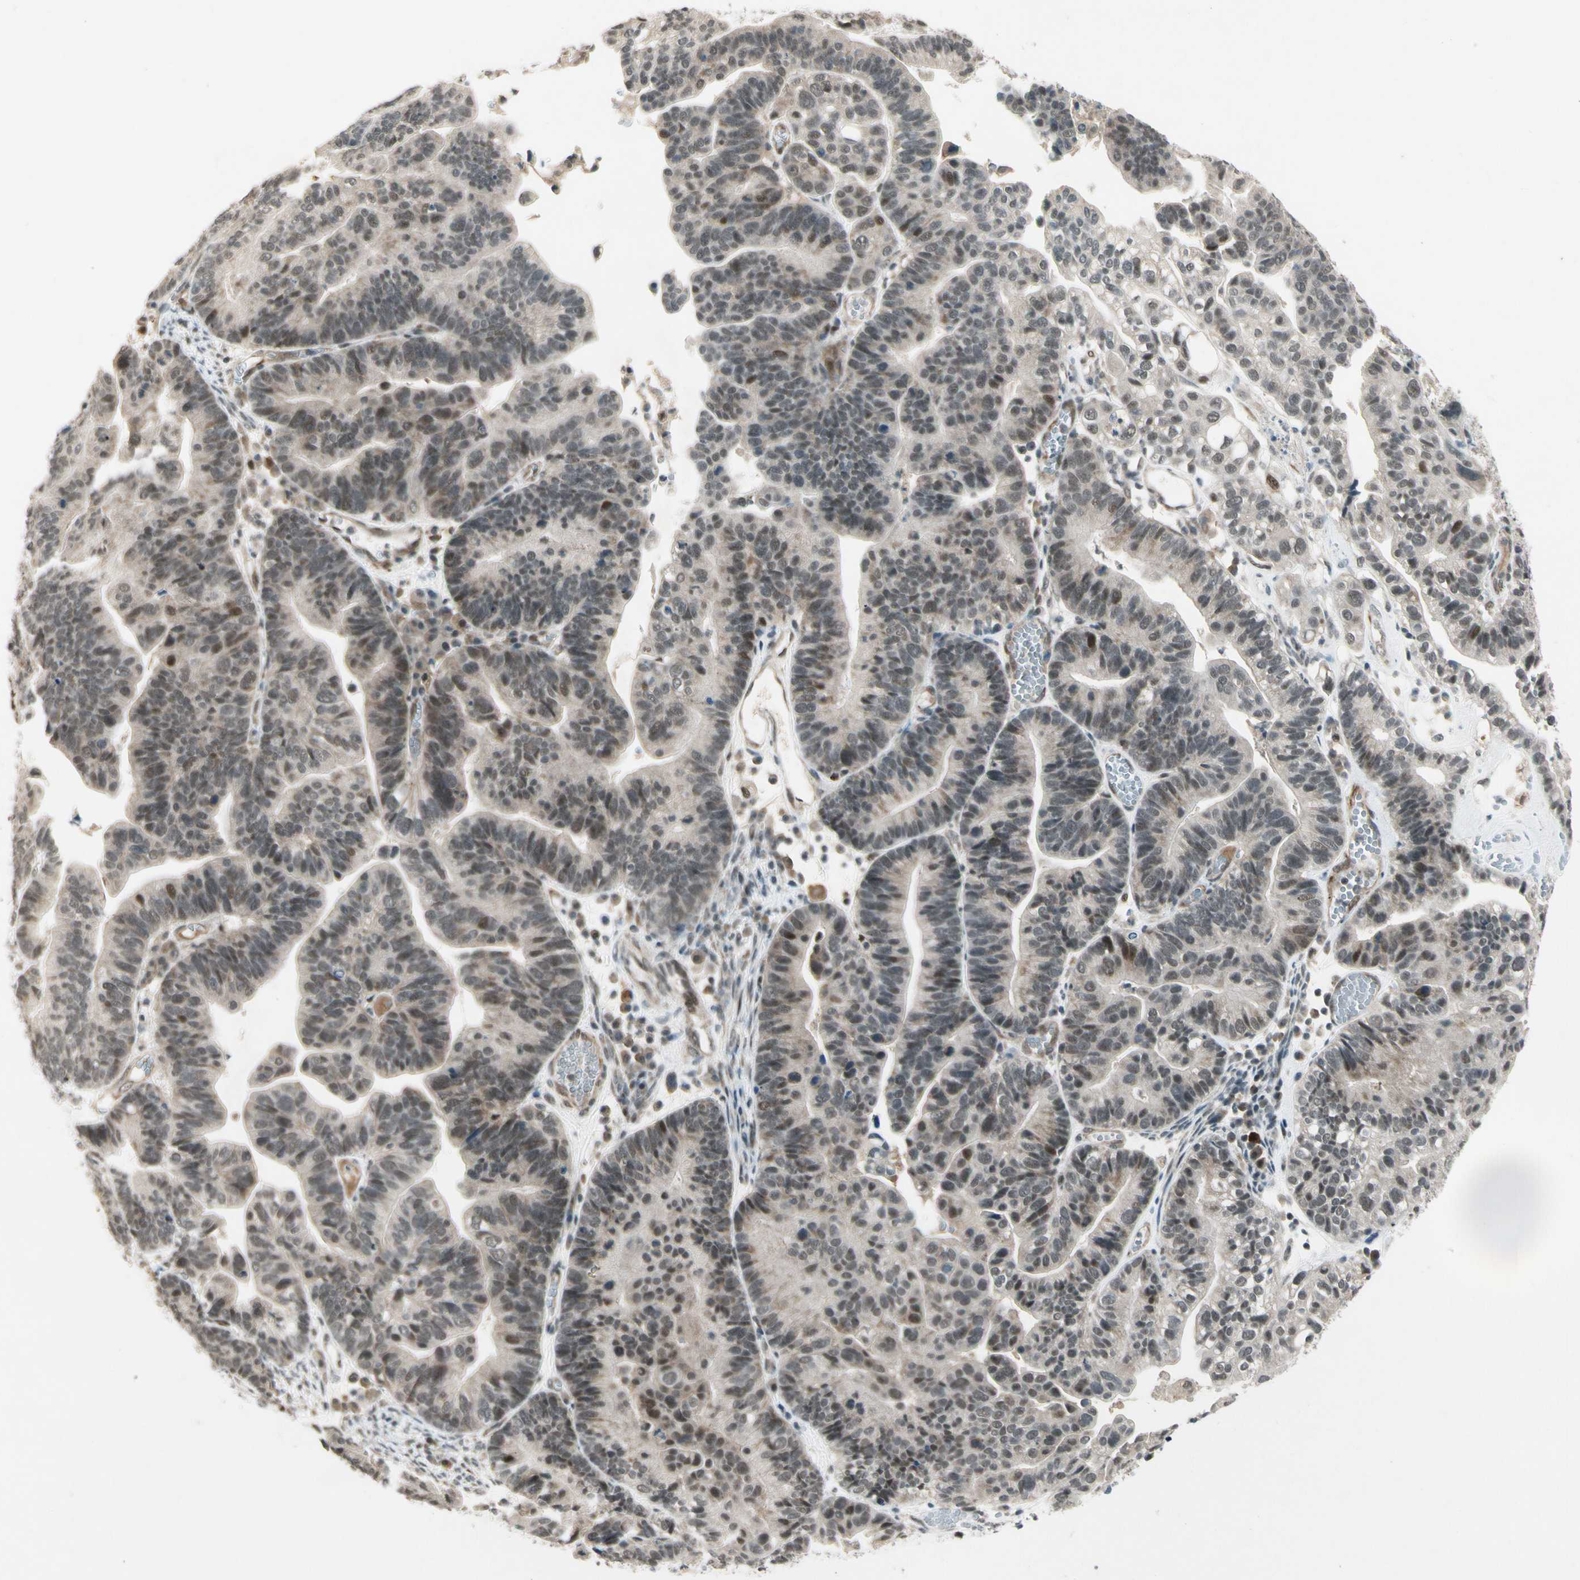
{"staining": {"intensity": "moderate", "quantity": "<25%", "location": "nuclear"}, "tissue": "ovarian cancer", "cell_type": "Tumor cells", "image_type": "cancer", "snomed": [{"axis": "morphology", "description": "Cystadenocarcinoma, serous, NOS"}, {"axis": "topography", "description": "Ovary"}], "caption": "Ovarian serous cystadenocarcinoma was stained to show a protein in brown. There is low levels of moderate nuclear staining in approximately <25% of tumor cells.", "gene": "CDK11A", "patient": {"sex": "female", "age": 56}}